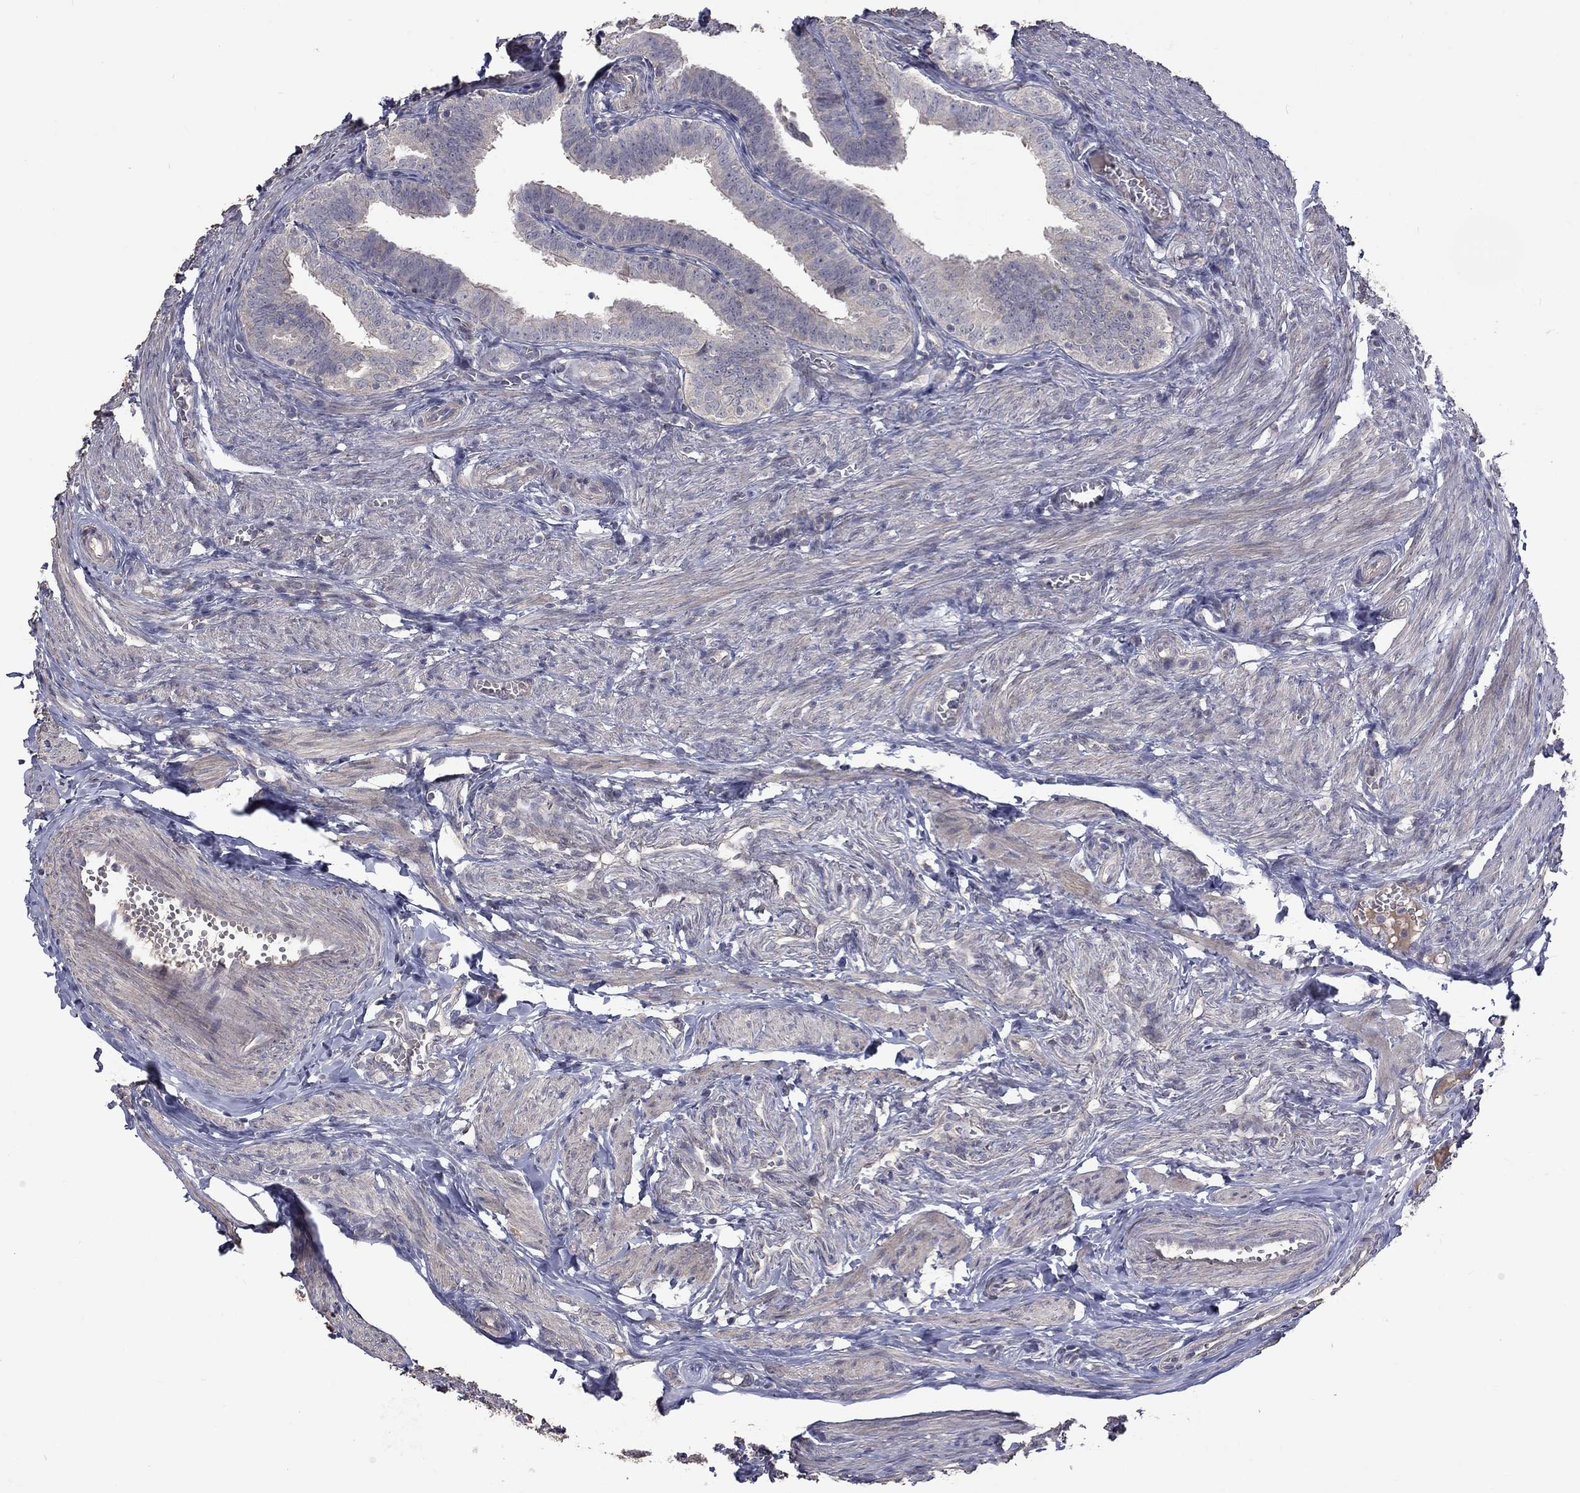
{"staining": {"intensity": "negative", "quantity": "none", "location": "none"}, "tissue": "fallopian tube", "cell_type": "Glandular cells", "image_type": "normal", "snomed": [{"axis": "morphology", "description": "Normal tissue, NOS"}, {"axis": "topography", "description": "Fallopian tube"}], "caption": "Immunohistochemical staining of unremarkable human fallopian tube displays no significant expression in glandular cells. The staining was performed using DAB (3,3'-diaminobenzidine) to visualize the protein expression in brown, while the nuclei were stained in blue with hematoxylin (Magnification: 20x).", "gene": "SLC39A14", "patient": {"sex": "female", "age": 25}}